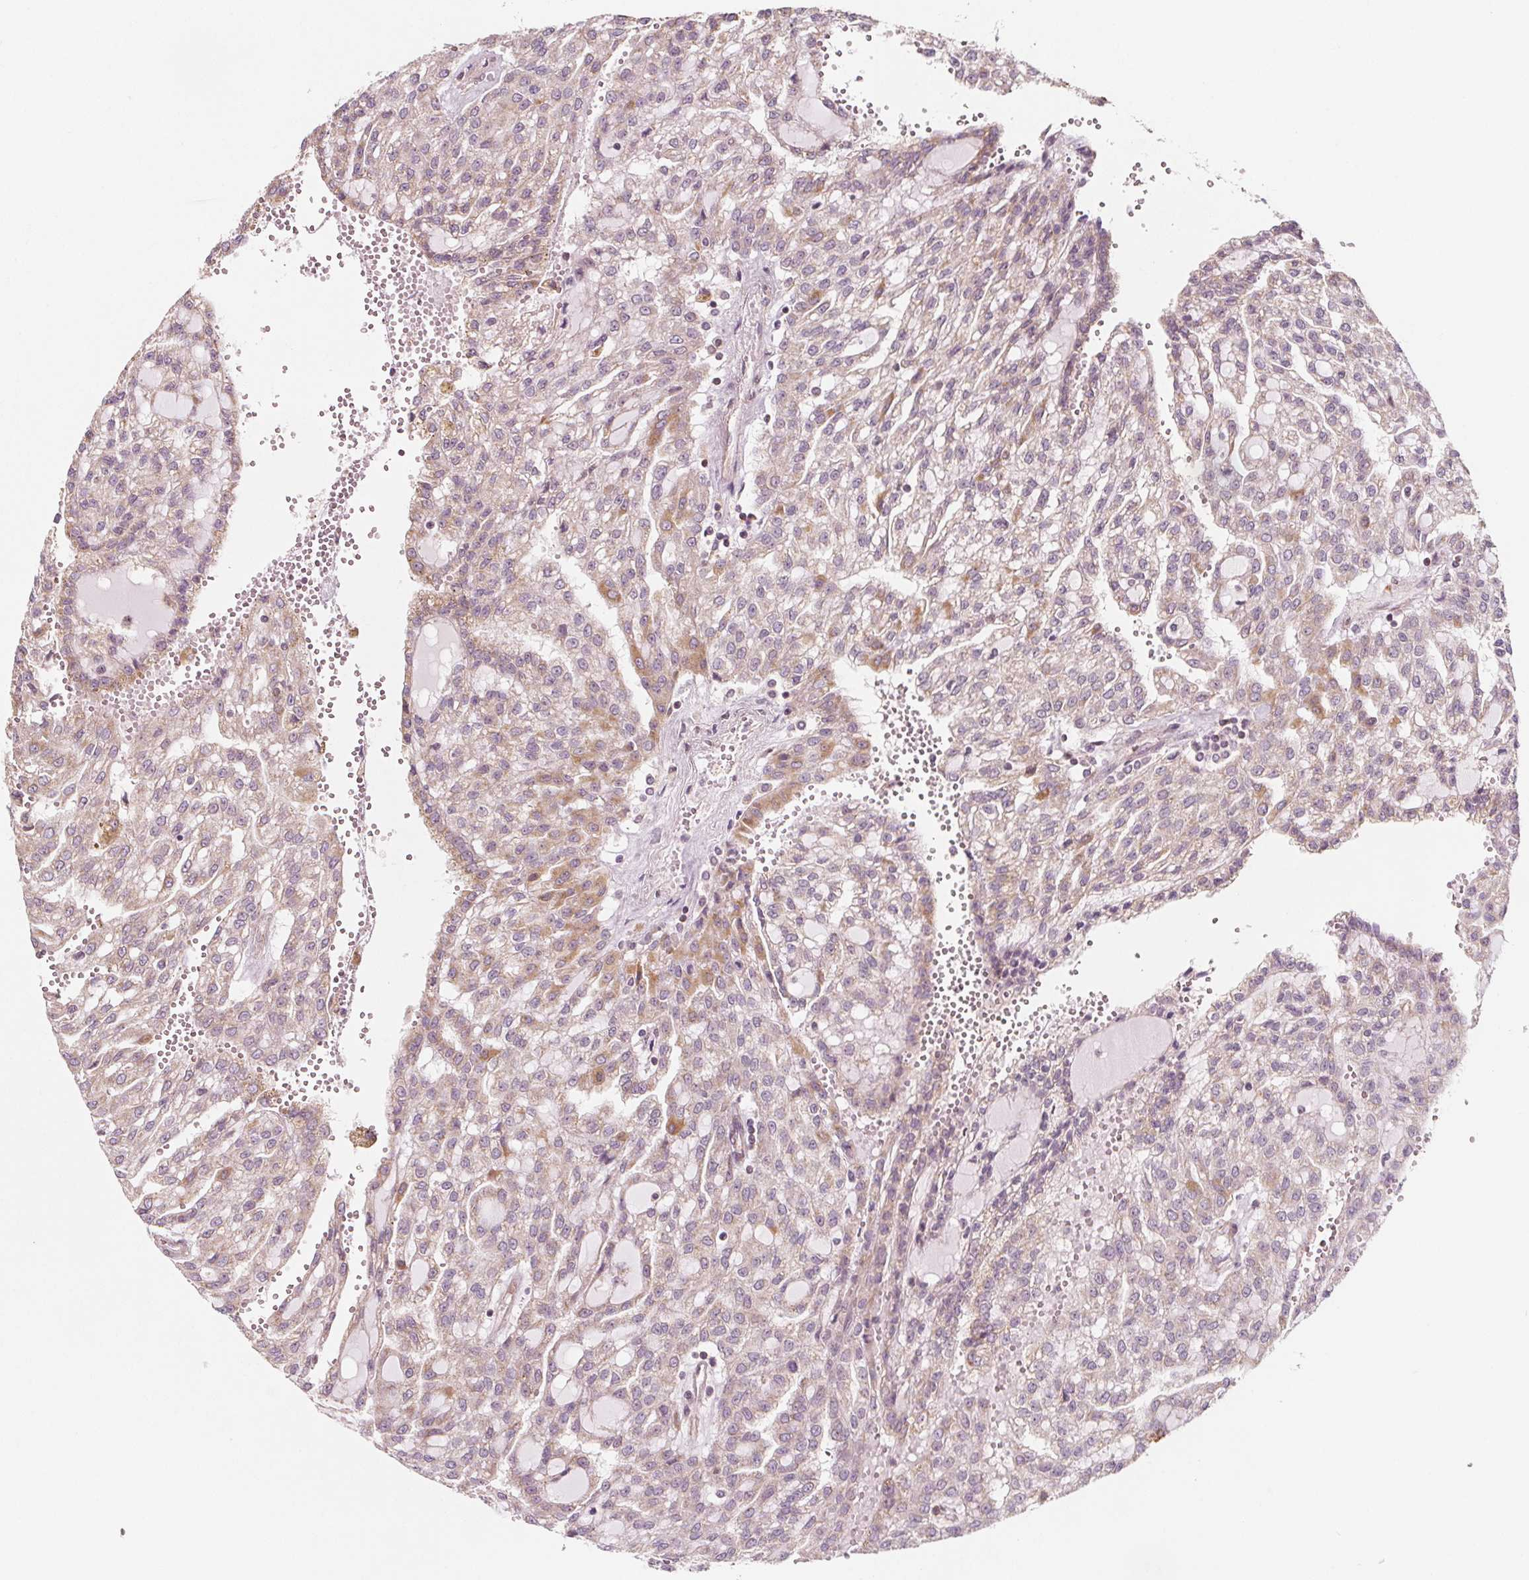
{"staining": {"intensity": "weak", "quantity": "<25%", "location": "cytoplasmic/membranous"}, "tissue": "renal cancer", "cell_type": "Tumor cells", "image_type": "cancer", "snomed": [{"axis": "morphology", "description": "Adenocarcinoma, NOS"}, {"axis": "topography", "description": "Kidney"}], "caption": "An immunohistochemistry image of renal adenocarcinoma is shown. There is no staining in tumor cells of renal adenocarcinoma.", "gene": "ADAM33", "patient": {"sex": "male", "age": 63}}